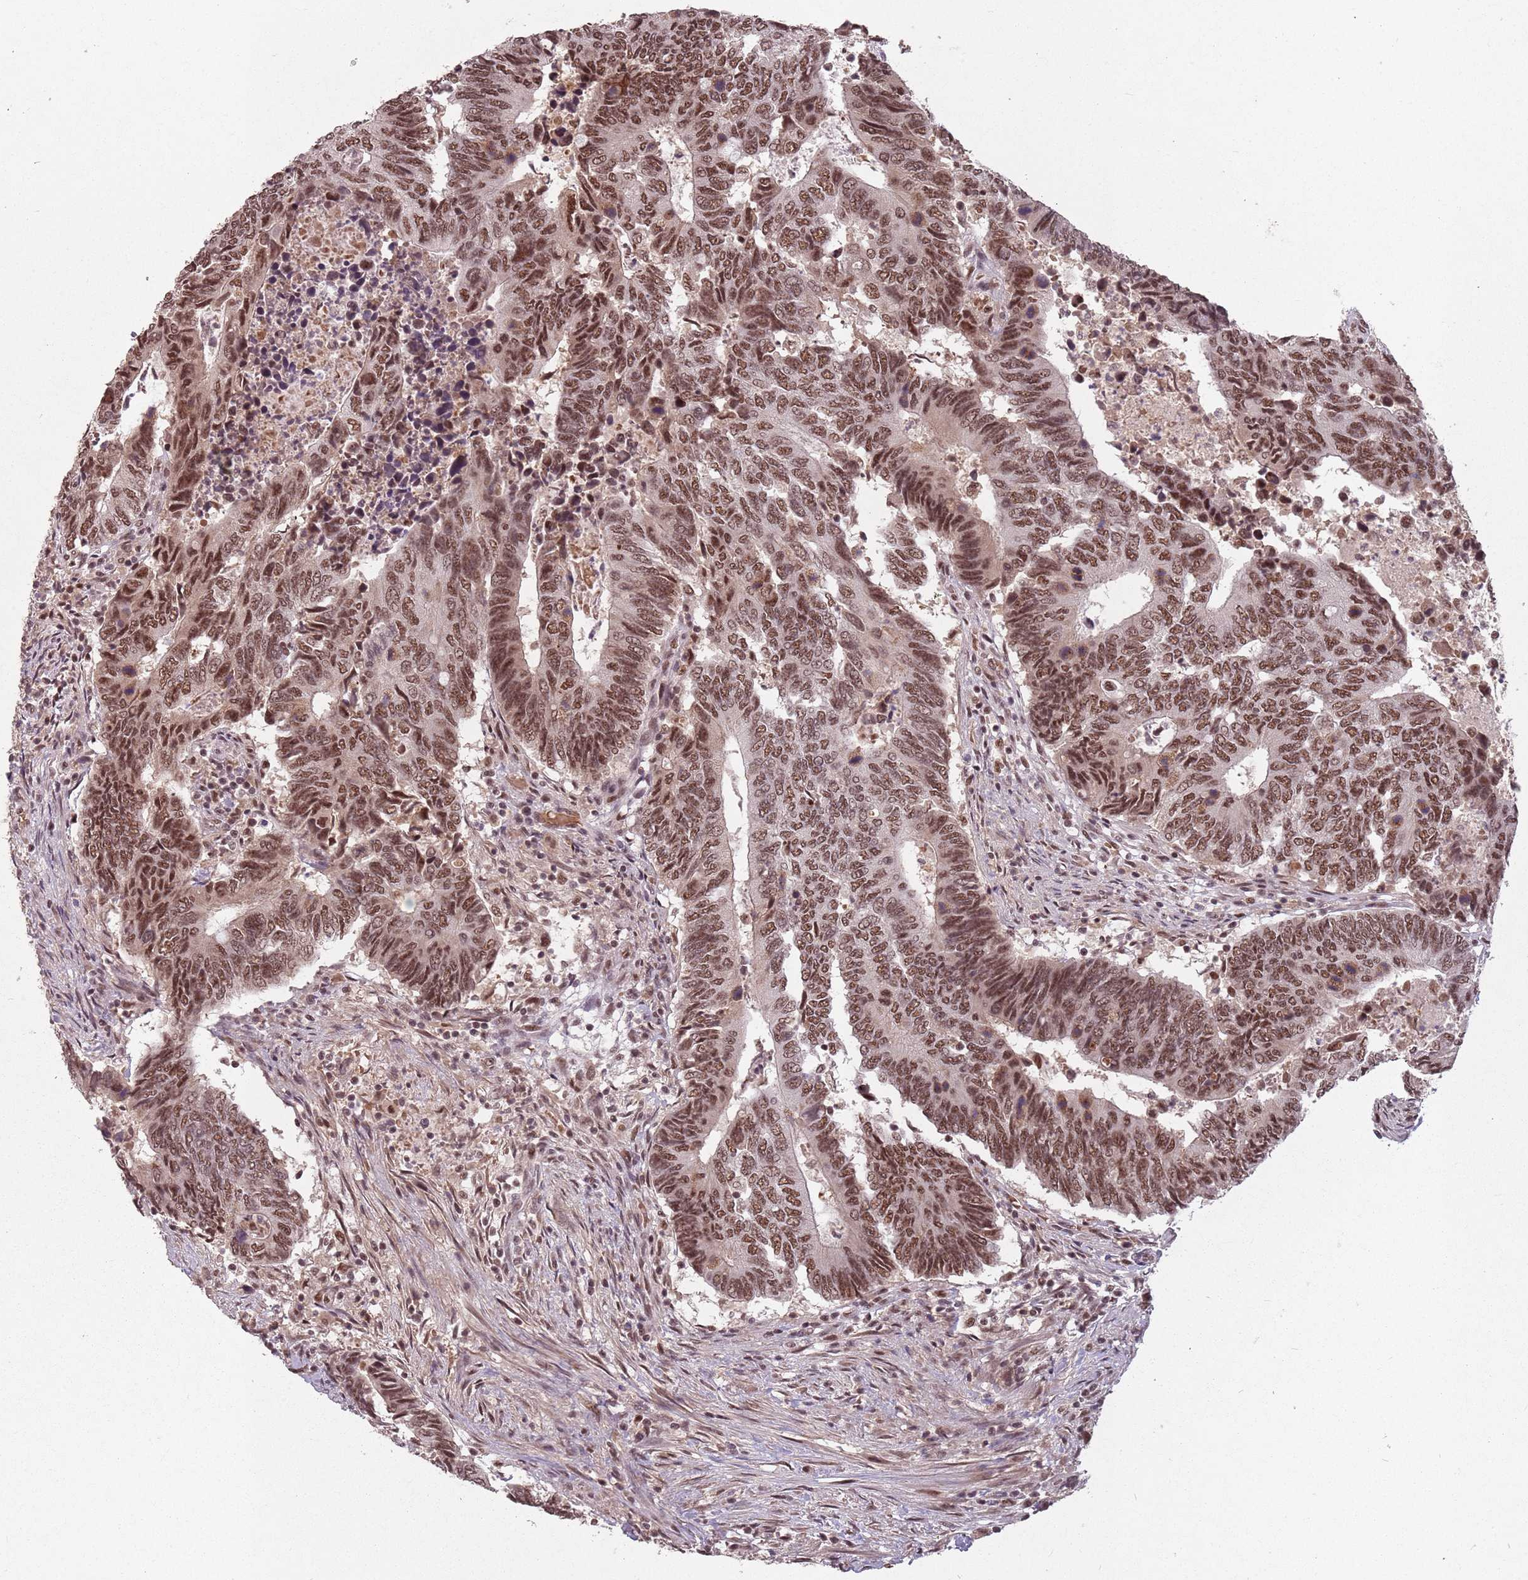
{"staining": {"intensity": "moderate", "quantity": ">75%", "location": "nuclear"}, "tissue": "colorectal cancer", "cell_type": "Tumor cells", "image_type": "cancer", "snomed": [{"axis": "morphology", "description": "Adenocarcinoma, NOS"}, {"axis": "topography", "description": "Colon"}], "caption": "This histopathology image displays colorectal cancer stained with immunohistochemistry (IHC) to label a protein in brown. The nuclear of tumor cells show moderate positivity for the protein. Nuclei are counter-stained blue.", "gene": "NCBP1", "patient": {"sex": "male", "age": 87}}